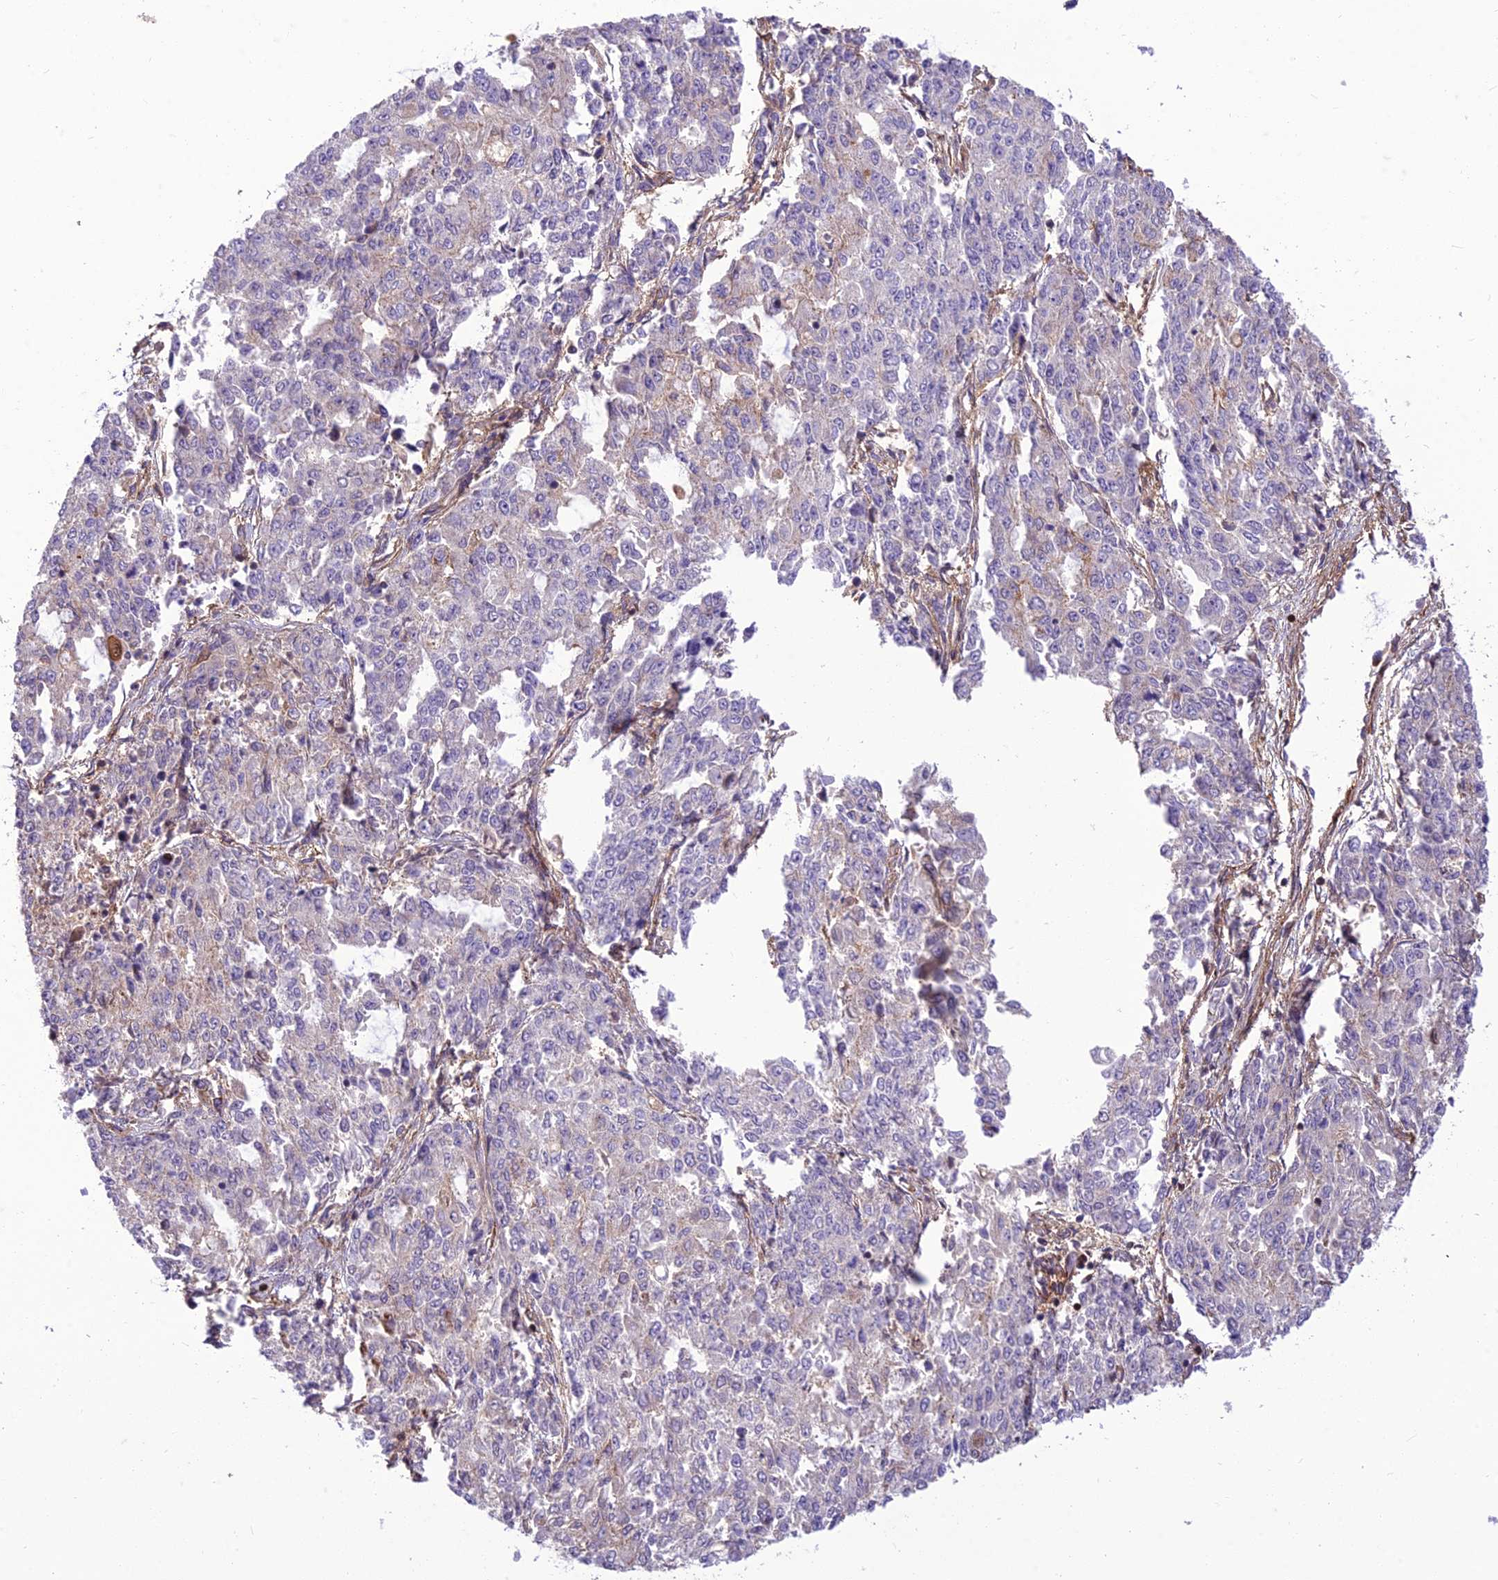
{"staining": {"intensity": "negative", "quantity": "none", "location": "none"}, "tissue": "endometrial cancer", "cell_type": "Tumor cells", "image_type": "cancer", "snomed": [{"axis": "morphology", "description": "Adenocarcinoma, NOS"}, {"axis": "topography", "description": "Endometrium"}], "caption": "The image demonstrates no significant positivity in tumor cells of endometrial cancer.", "gene": "HPSE2", "patient": {"sex": "female", "age": 50}}